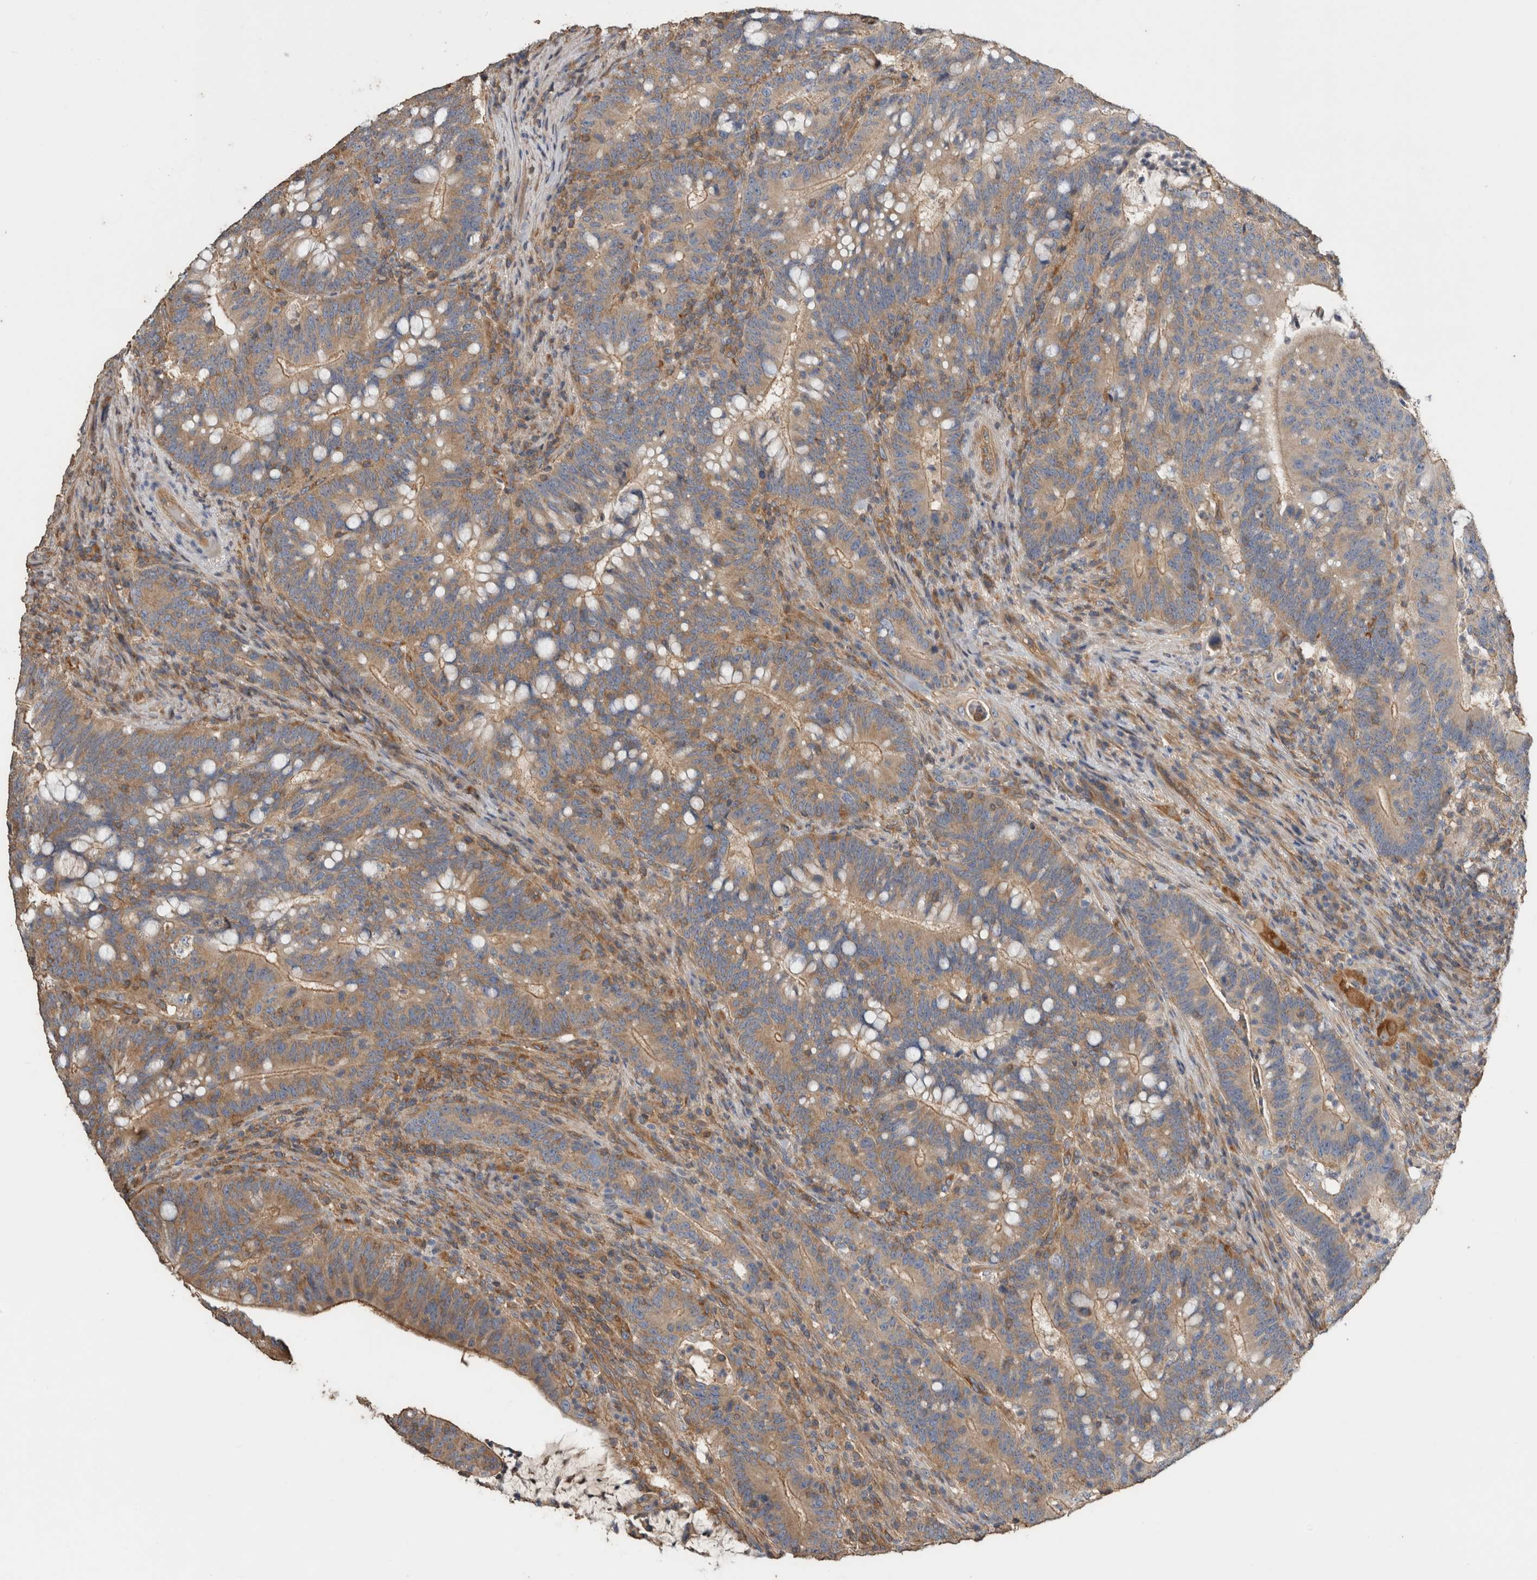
{"staining": {"intensity": "moderate", "quantity": ">75%", "location": "cytoplasmic/membranous"}, "tissue": "colorectal cancer", "cell_type": "Tumor cells", "image_type": "cancer", "snomed": [{"axis": "morphology", "description": "Adenocarcinoma, NOS"}, {"axis": "topography", "description": "Colon"}], "caption": "Protein analysis of colorectal cancer tissue displays moderate cytoplasmic/membranous positivity in approximately >75% of tumor cells.", "gene": "EIF4G3", "patient": {"sex": "female", "age": 66}}